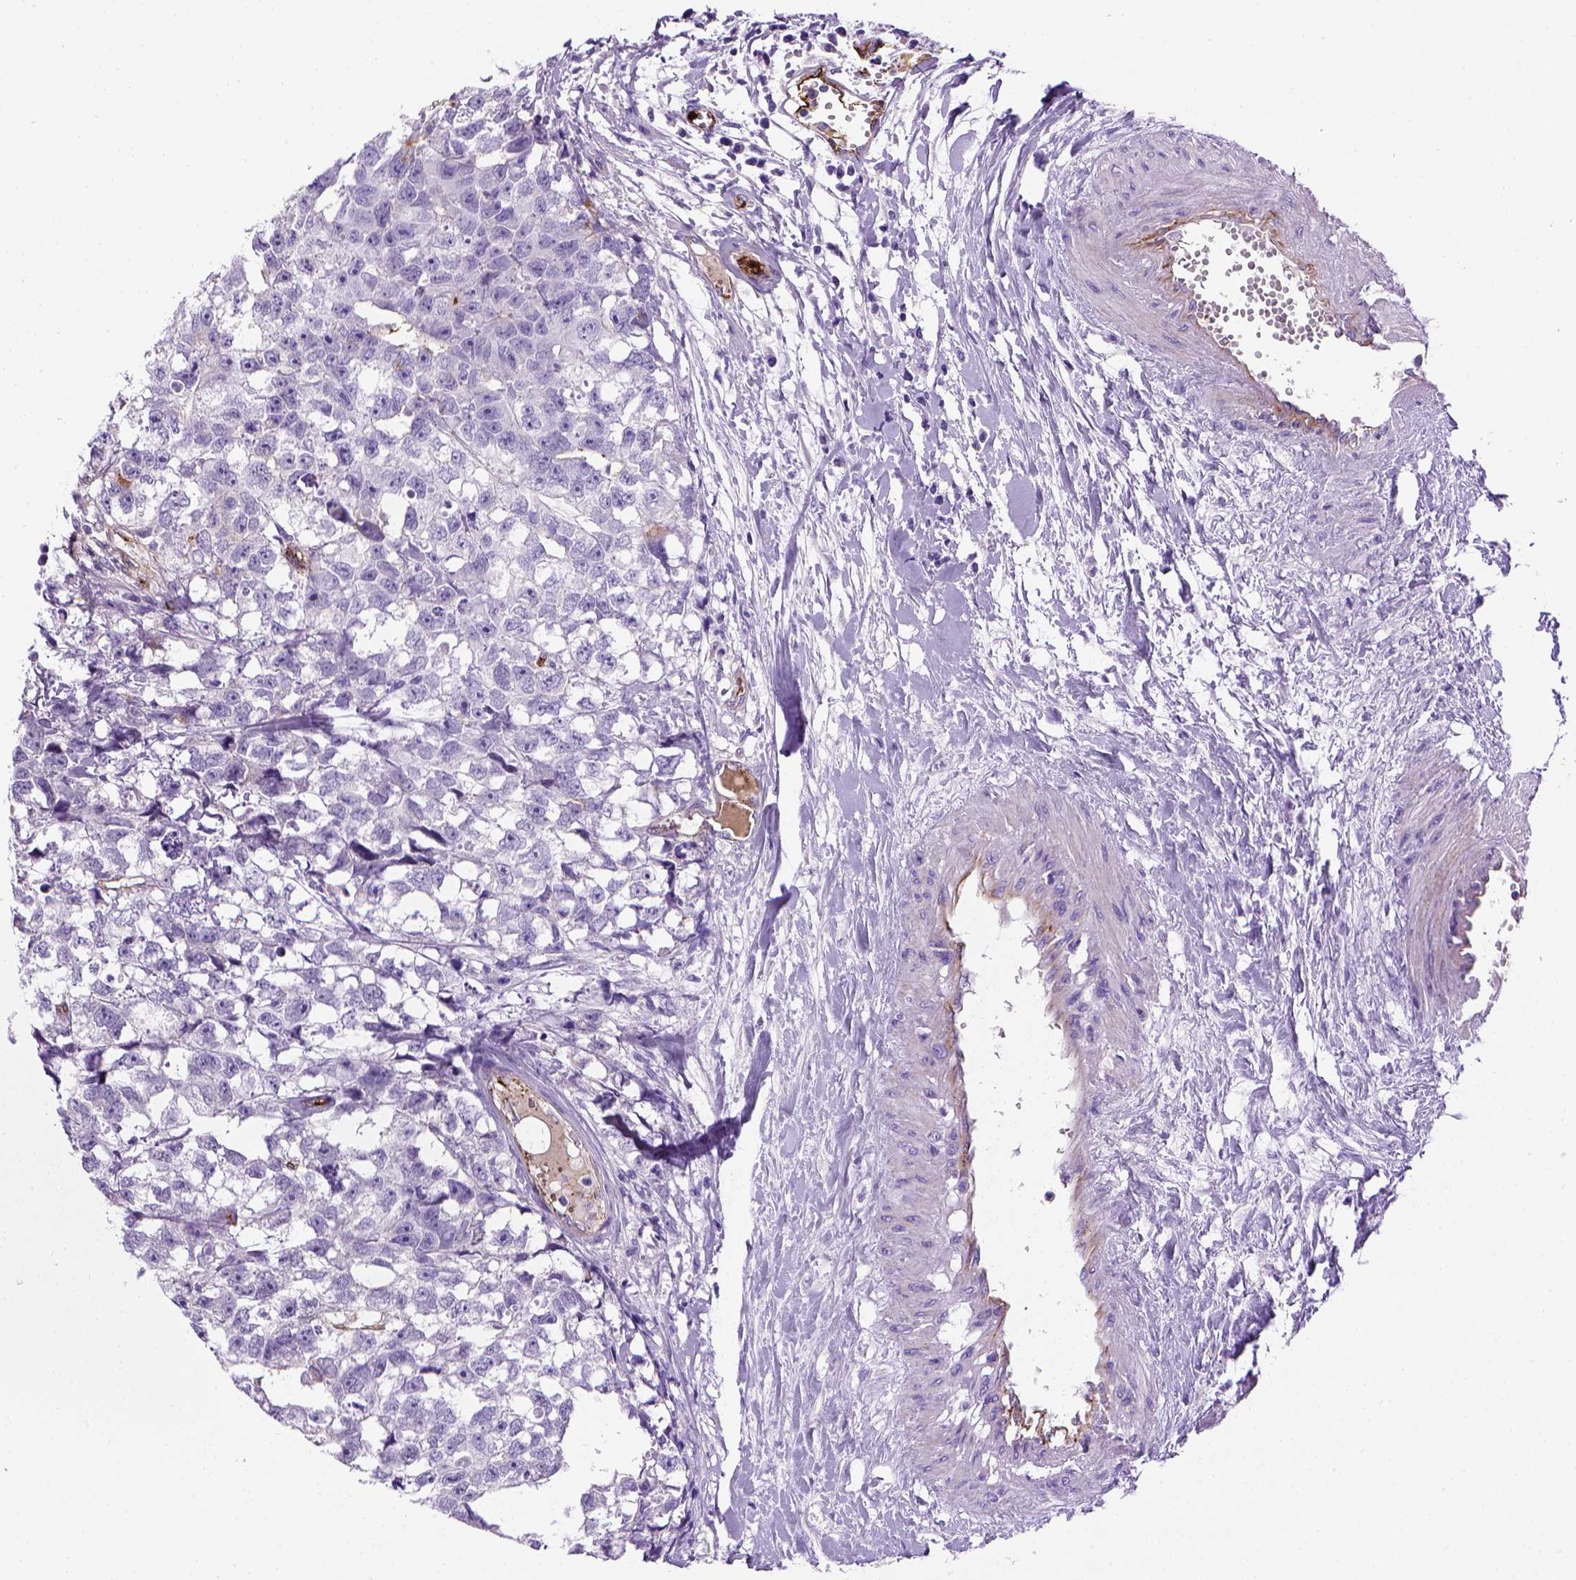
{"staining": {"intensity": "negative", "quantity": "none", "location": "none"}, "tissue": "testis cancer", "cell_type": "Tumor cells", "image_type": "cancer", "snomed": [{"axis": "morphology", "description": "Carcinoma, Embryonal, NOS"}, {"axis": "morphology", "description": "Teratoma, malignant, NOS"}, {"axis": "topography", "description": "Testis"}], "caption": "This is a image of immunohistochemistry staining of testis cancer (embryonal carcinoma), which shows no expression in tumor cells. Brightfield microscopy of immunohistochemistry stained with DAB (brown) and hematoxylin (blue), captured at high magnification.", "gene": "VWF", "patient": {"sex": "male", "age": 44}}